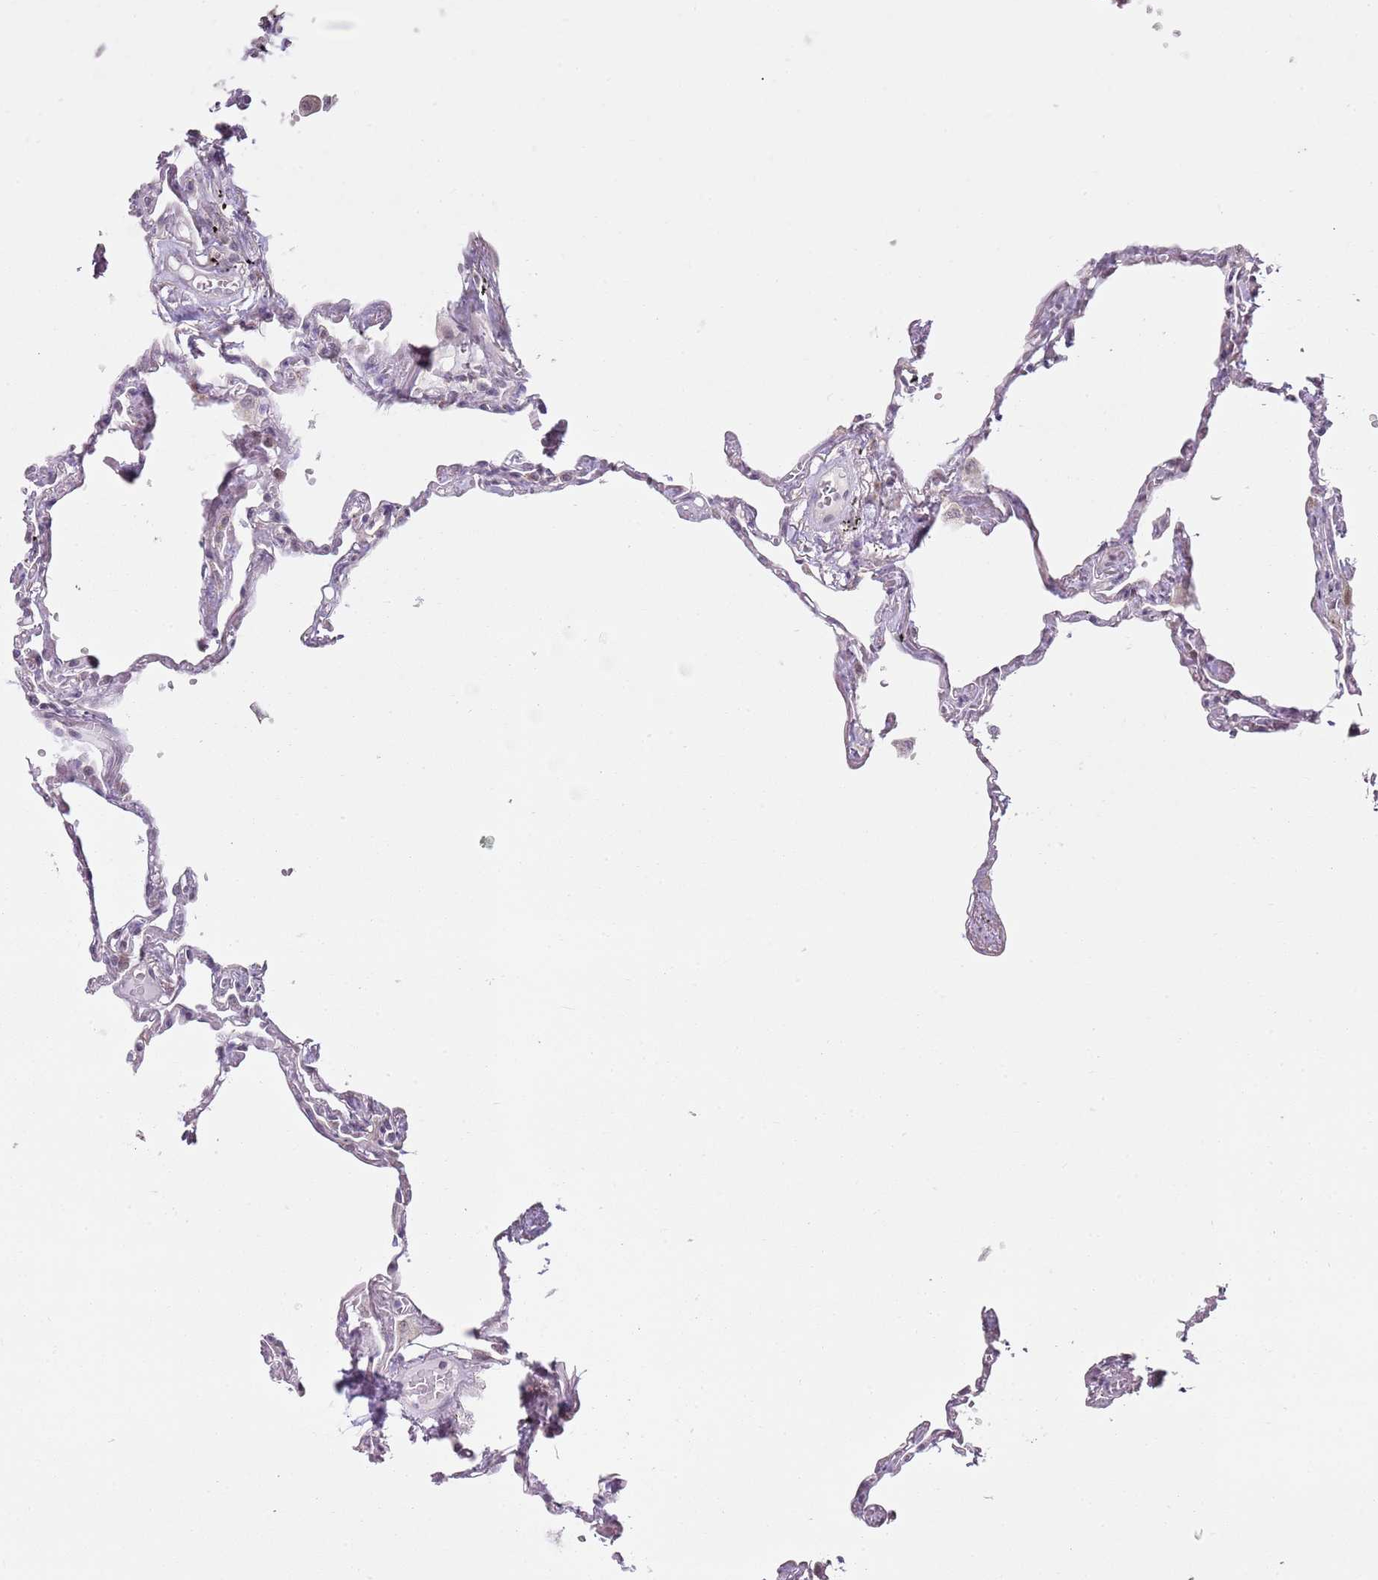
{"staining": {"intensity": "negative", "quantity": "none", "location": "none"}, "tissue": "lung", "cell_type": "Alveolar cells", "image_type": "normal", "snomed": [{"axis": "morphology", "description": "Normal tissue, NOS"}, {"axis": "topography", "description": "Lung"}], "caption": "DAB immunohistochemical staining of benign lung exhibits no significant expression in alveolar cells.", "gene": "SMARCAL1", "patient": {"sex": "female", "age": 67}}